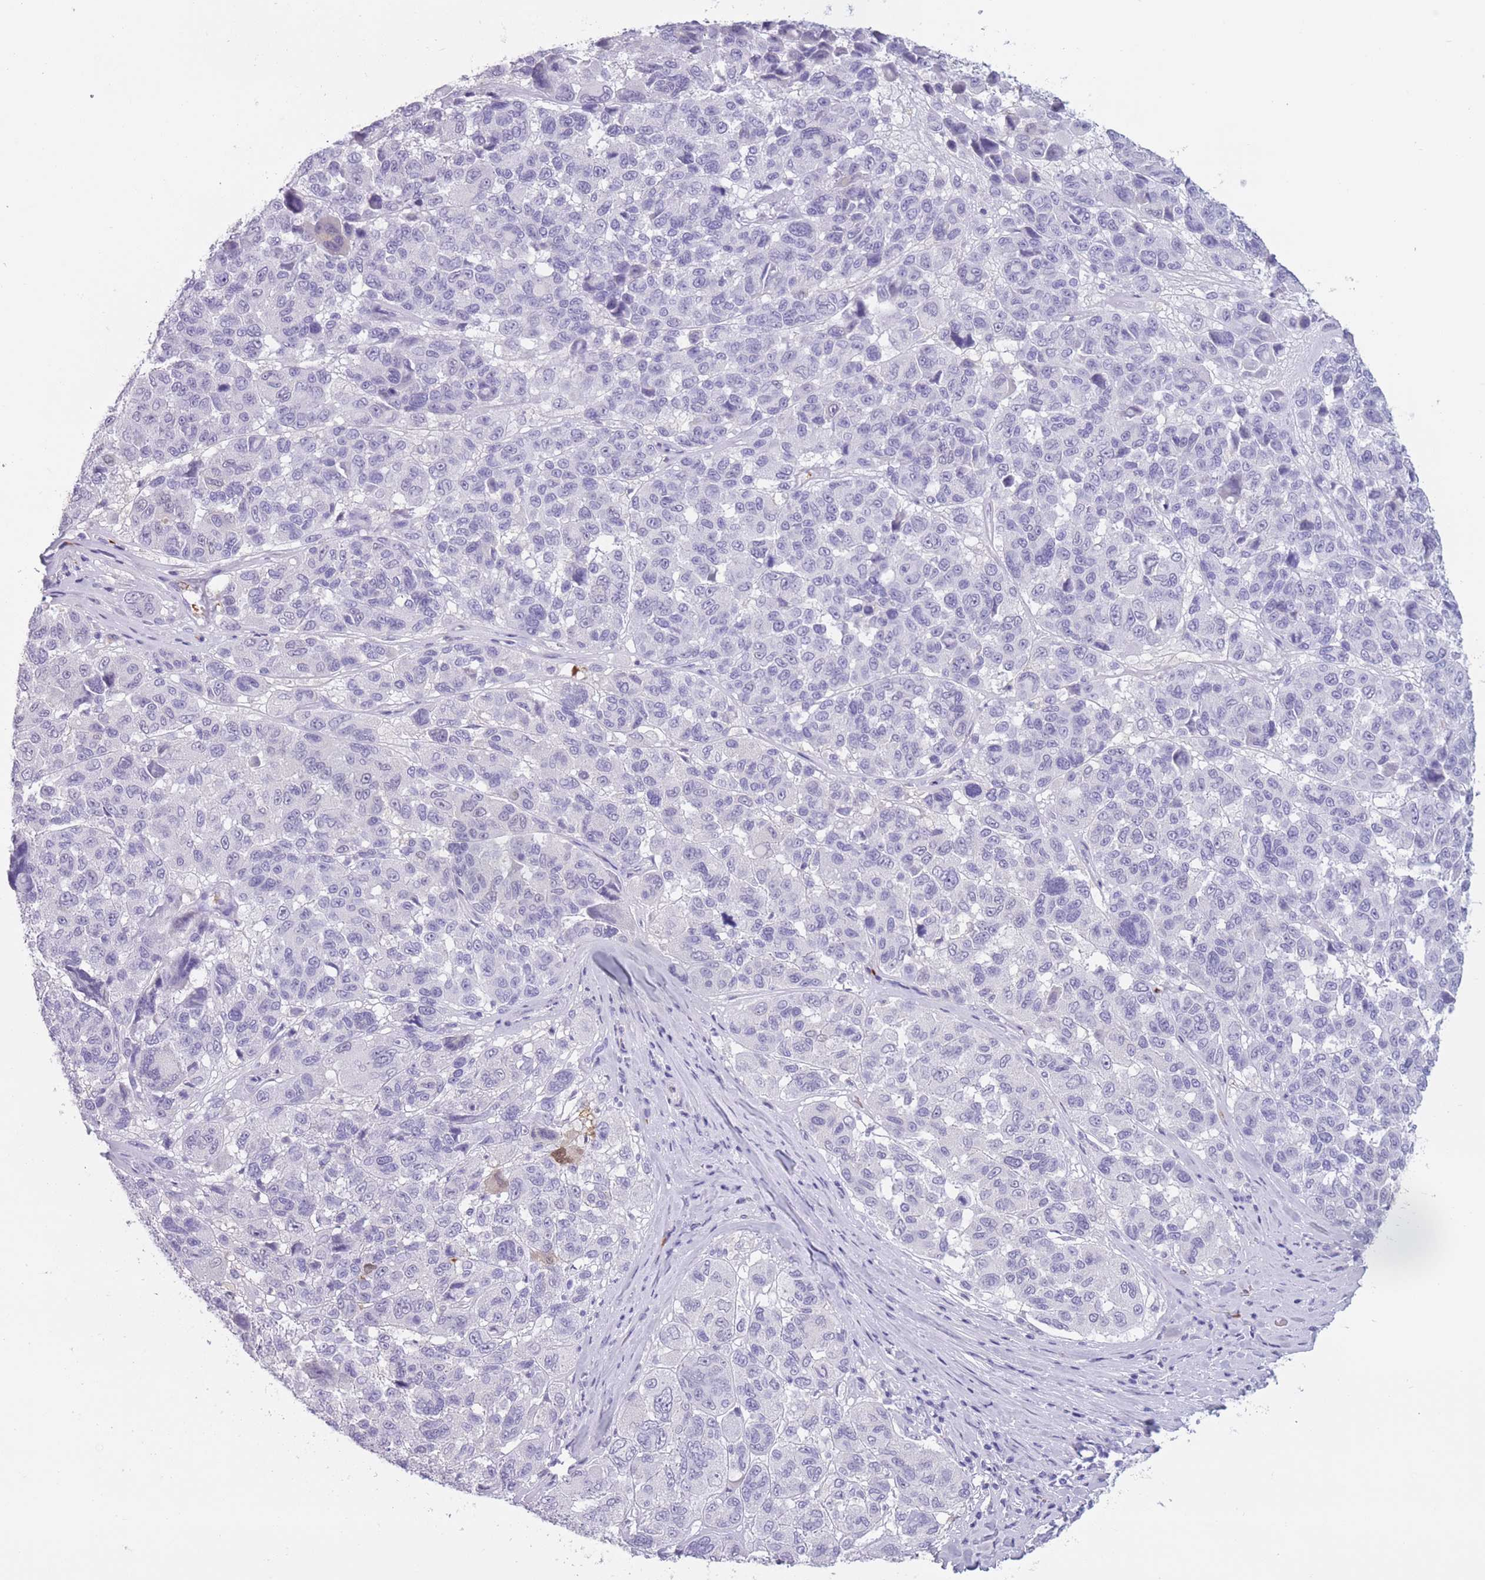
{"staining": {"intensity": "negative", "quantity": "none", "location": "none"}, "tissue": "melanoma", "cell_type": "Tumor cells", "image_type": "cancer", "snomed": [{"axis": "morphology", "description": "Malignant melanoma, NOS"}, {"axis": "topography", "description": "Skin"}], "caption": "High magnification brightfield microscopy of melanoma stained with DAB (brown) and counterstained with hematoxylin (blue): tumor cells show no significant staining.", "gene": "OR7C1", "patient": {"sex": "female", "age": 66}}